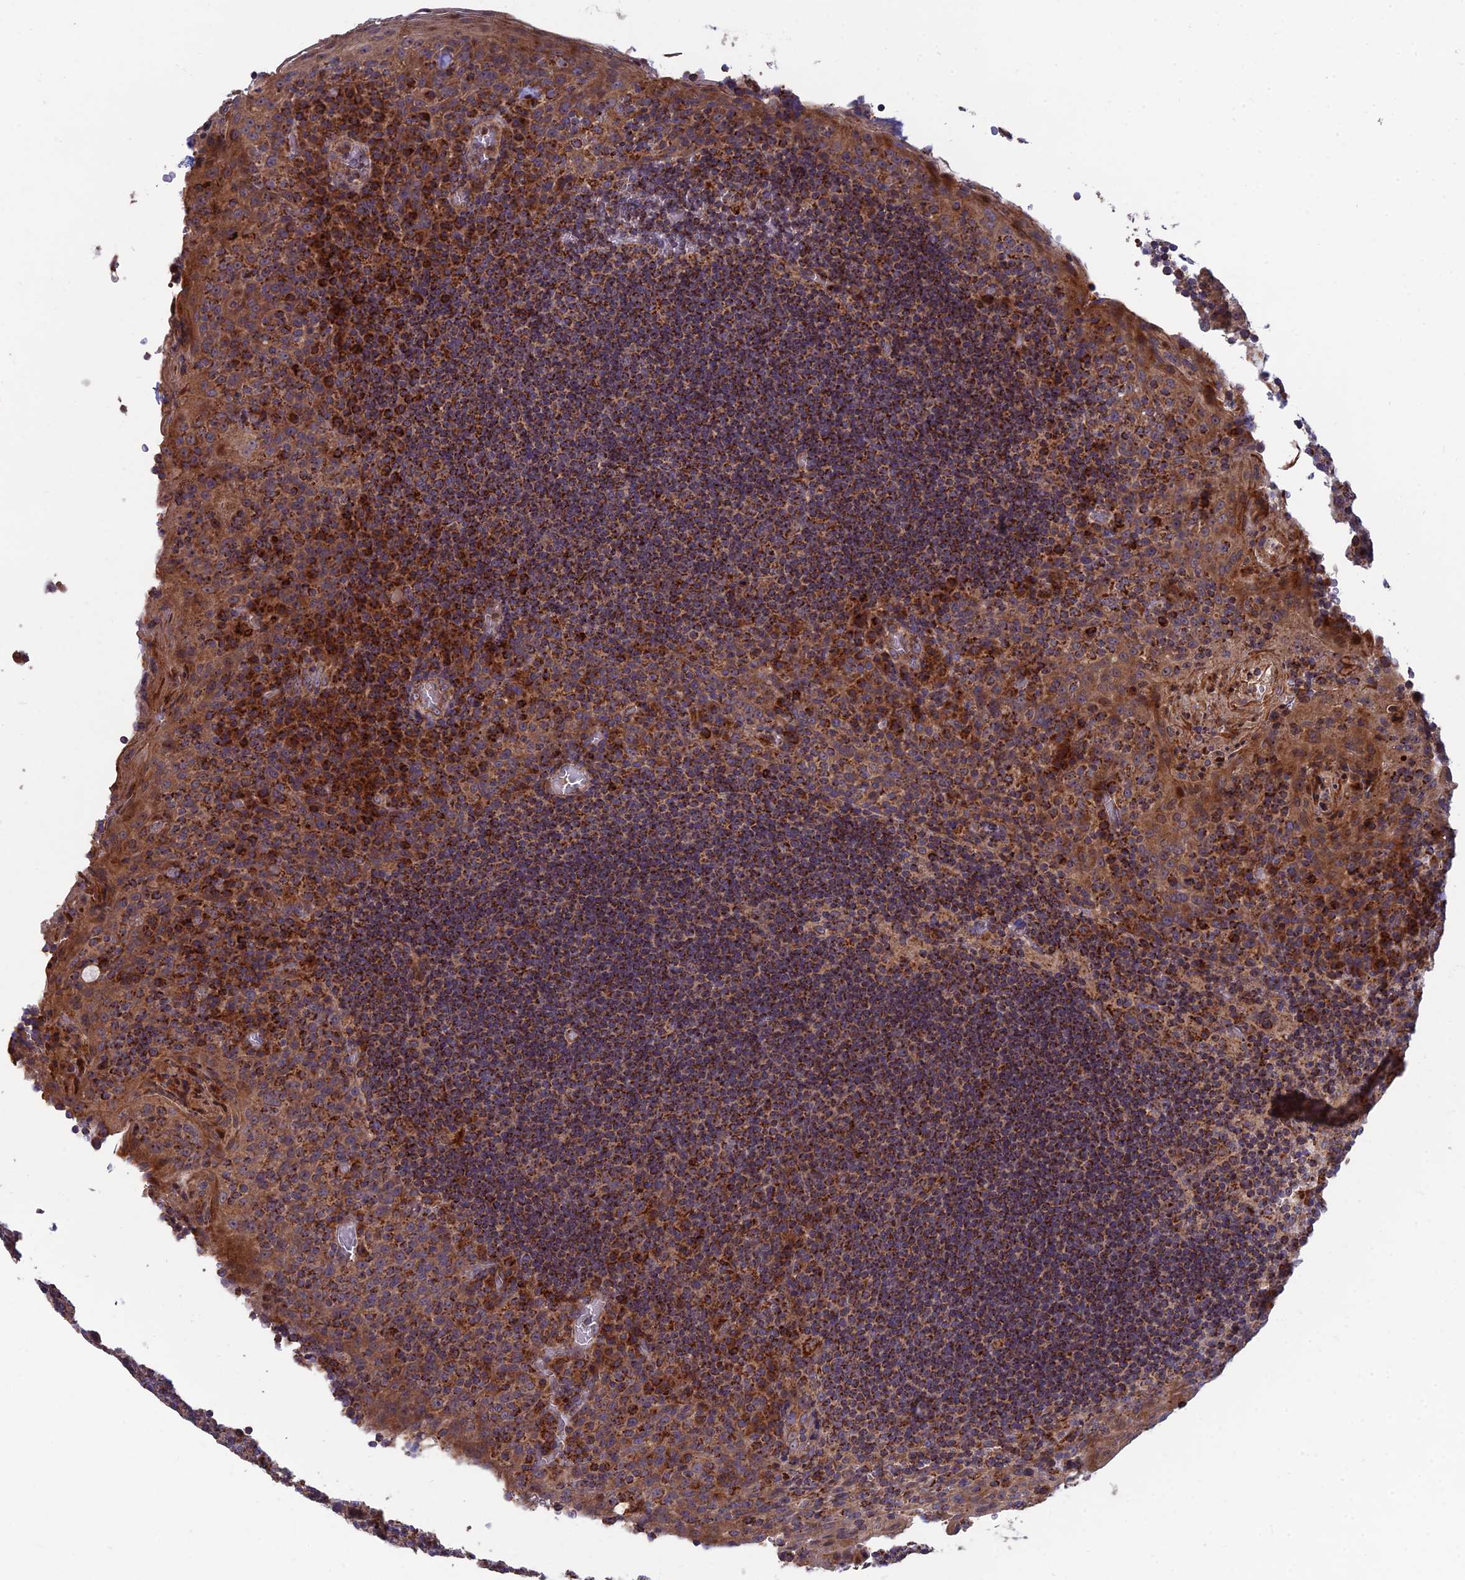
{"staining": {"intensity": "strong", "quantity": "25%-75%", "location": "cytoplasmic/membranous"}, "tissue": "tonsil", "cell_type": "Germinal center cells", "image_type": "normal", "snomed": [{"axis": "morphology", "description": "Normal tissue, NOS"}, {"axis": "topography", "description": "Tonsil"}], "caption": "Immunohistochemistry of unremarkable tonsil displays high levels of strong cytoplasmic/membranous expression in approximately 25%-75% of germinal center cells.", "gene": "RIC8B", "patient": {"sex": "male", "age": 17}}